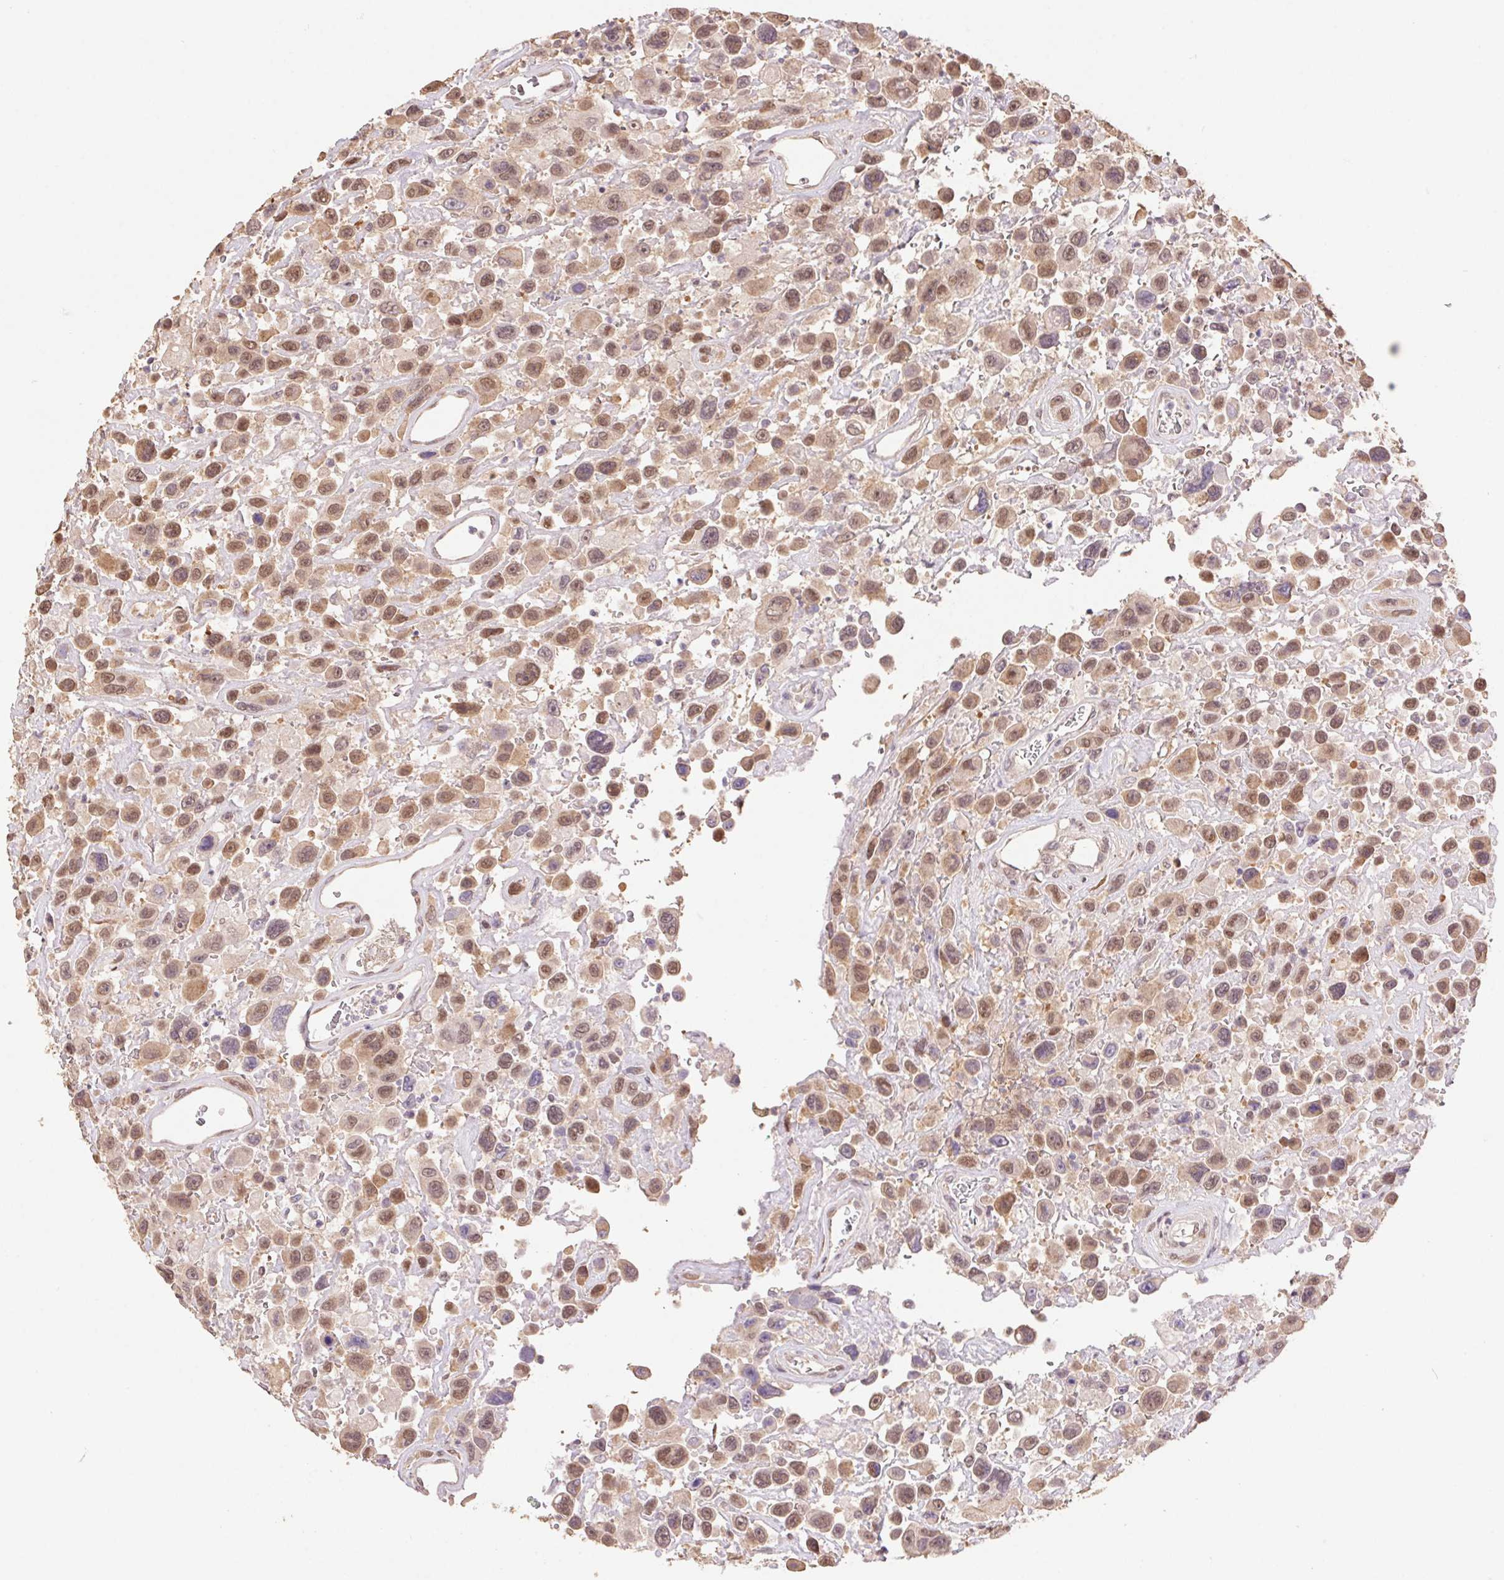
{"staining": {"intensity": "moderate", "quantity": "25%-75%", "location": "cytoplasmic/membranous,nuclear"}, "tissue": "urothelial cancer", "cell_type": "Tumor cells", "image_type": "cancer", "snomed": [{"axis": "morphology", "description": "Urothelial carcinoma, High grade"}, {"axis": "topography", "description": "Urinary bladder"}], "caption": "A medium amount of moderate cytoplasmic/membranous and nuclear positivity is identified in approximately 25%-75% of tumor cells in urothelial cancer tissue.", "gene": "CUTA", "patient": {"sex": "male", "age": 53}}